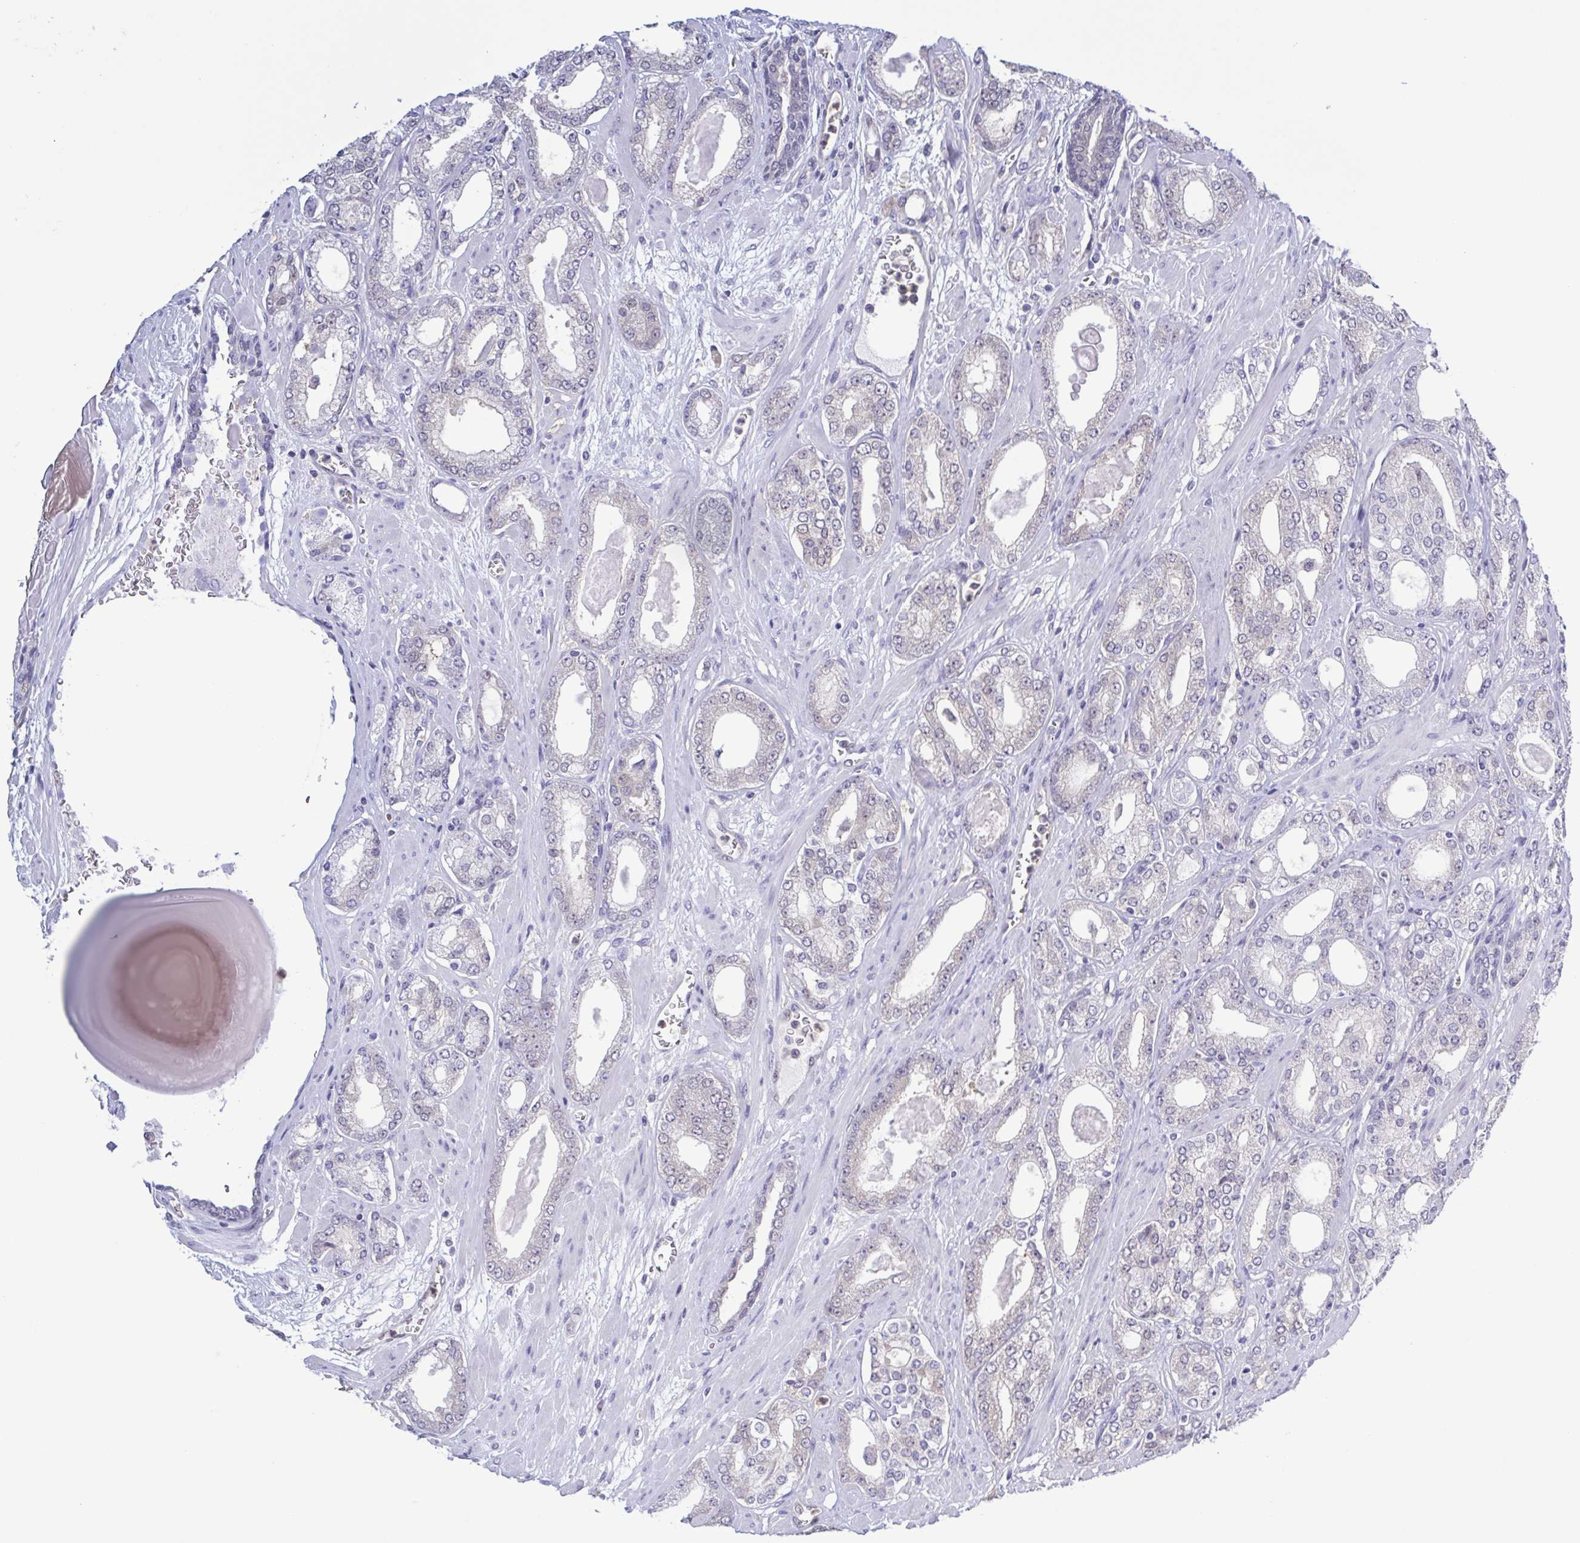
{"staining": {"intensity": "negative", "quantity": "none", "location": "none"}, "tissue": "prostate cancer", "cell_type": "Tumor cells", "image_type": "cancer", "snomed": [{"axis": "morphology", "description": "Adenocarcinoma, High grade"}, {"axis": "topography", "description": "Prostate"}], "caption": "There is no significant positivity in tumor cells of prostate cancer.", "gene": "LDHC", "patient": {"sex": "male", "age": 64}}